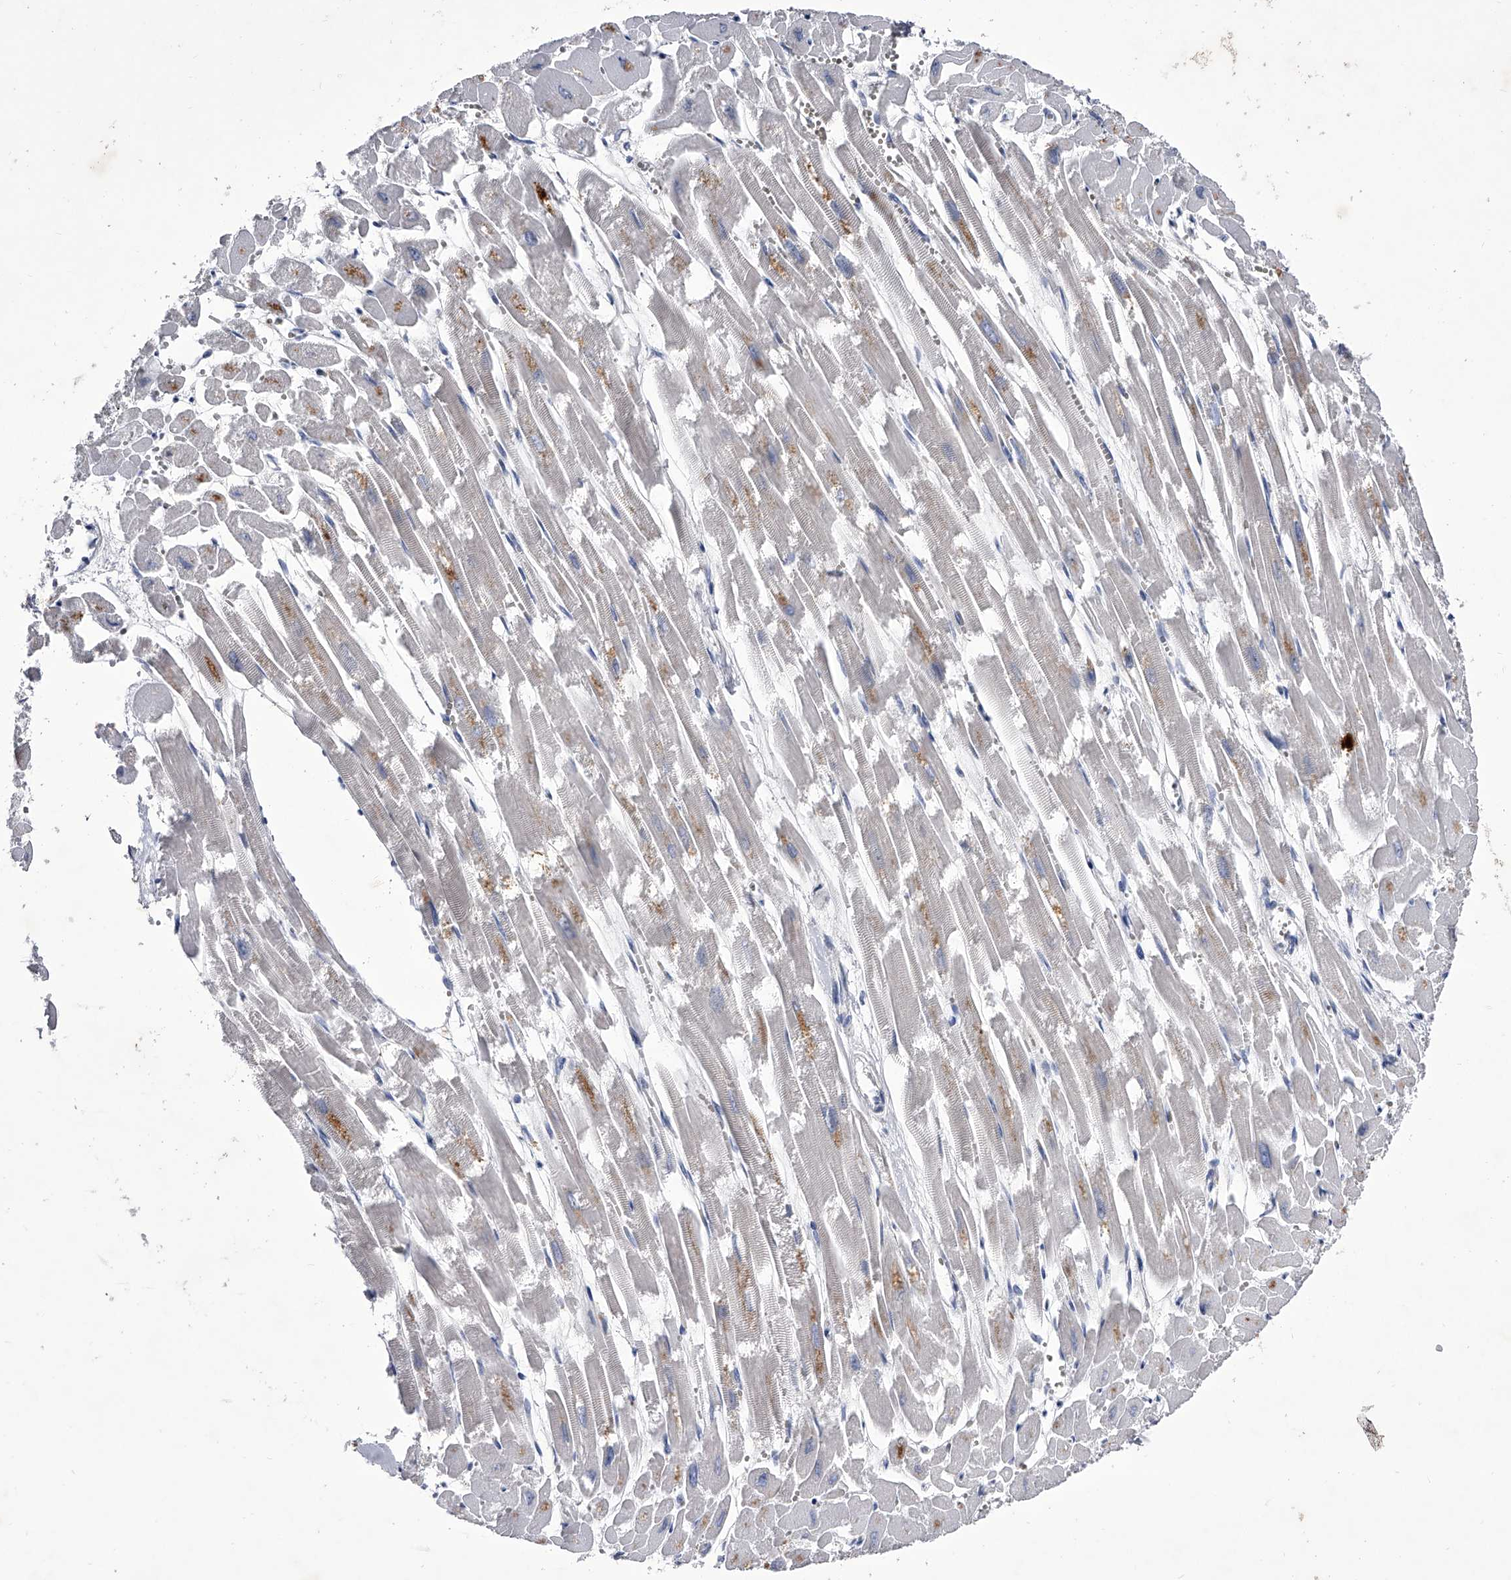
{"staining": {"intensity": "negative", "quantity": "none", "location": "none"}, "tissue": "heart muscle", "cell_type": "Cardiomyocytes", "image_type": "normal", "snomed": [{"axis": "morphology", "description": "Normal tissue, NOS"}, {"axis": "topography", "description": "Heart"}], "caption": "Immunohistochemistry of benign human heart muscle reveals no staining in cardiomyocytes.", "gene": "CRISP2", "patient": {"sex": "male", "age": 54}}